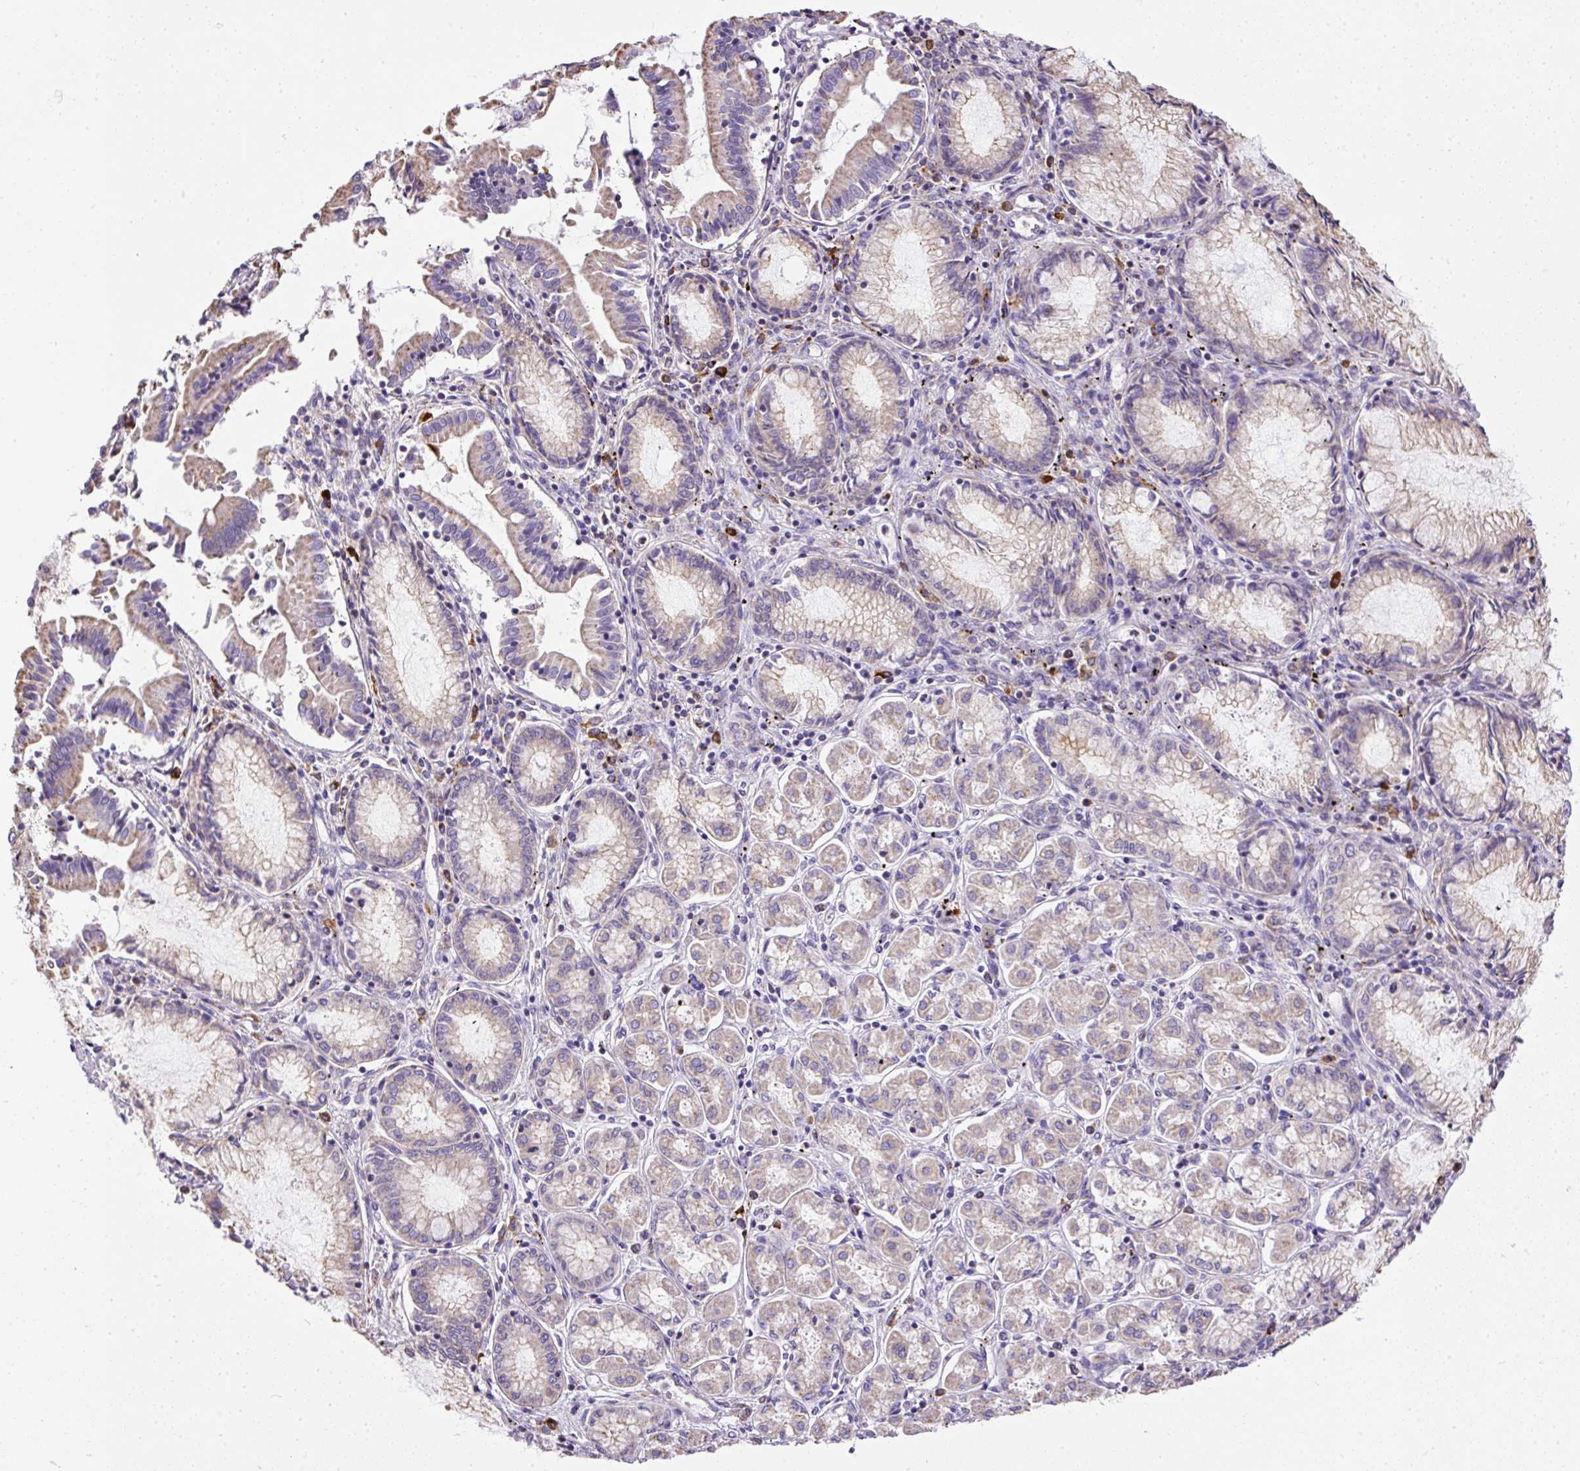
{"staining": {"intensity": "weak", "quantity": "25%-75%", "location": "cytoplasmic/membranous"}, "tissue": "pancreatic cancer", "cell_type": "Tumor cells", "image_type": "cancer", "snomed": [{"axis": "morphology", "description": "Adenocarcinoma, NOS"}, {"axis": "topography", "description": "Pancreas"}], "caption": "An image showing weak cytoplasmic/membranous staining in approximately 25%-75% of tumor cells in adenocarcinoma (pancreatic), as visualized by brown immunohistochemical staining.", "gene": "CFAP47", "patient": {"sex": "female", "age": 50}}